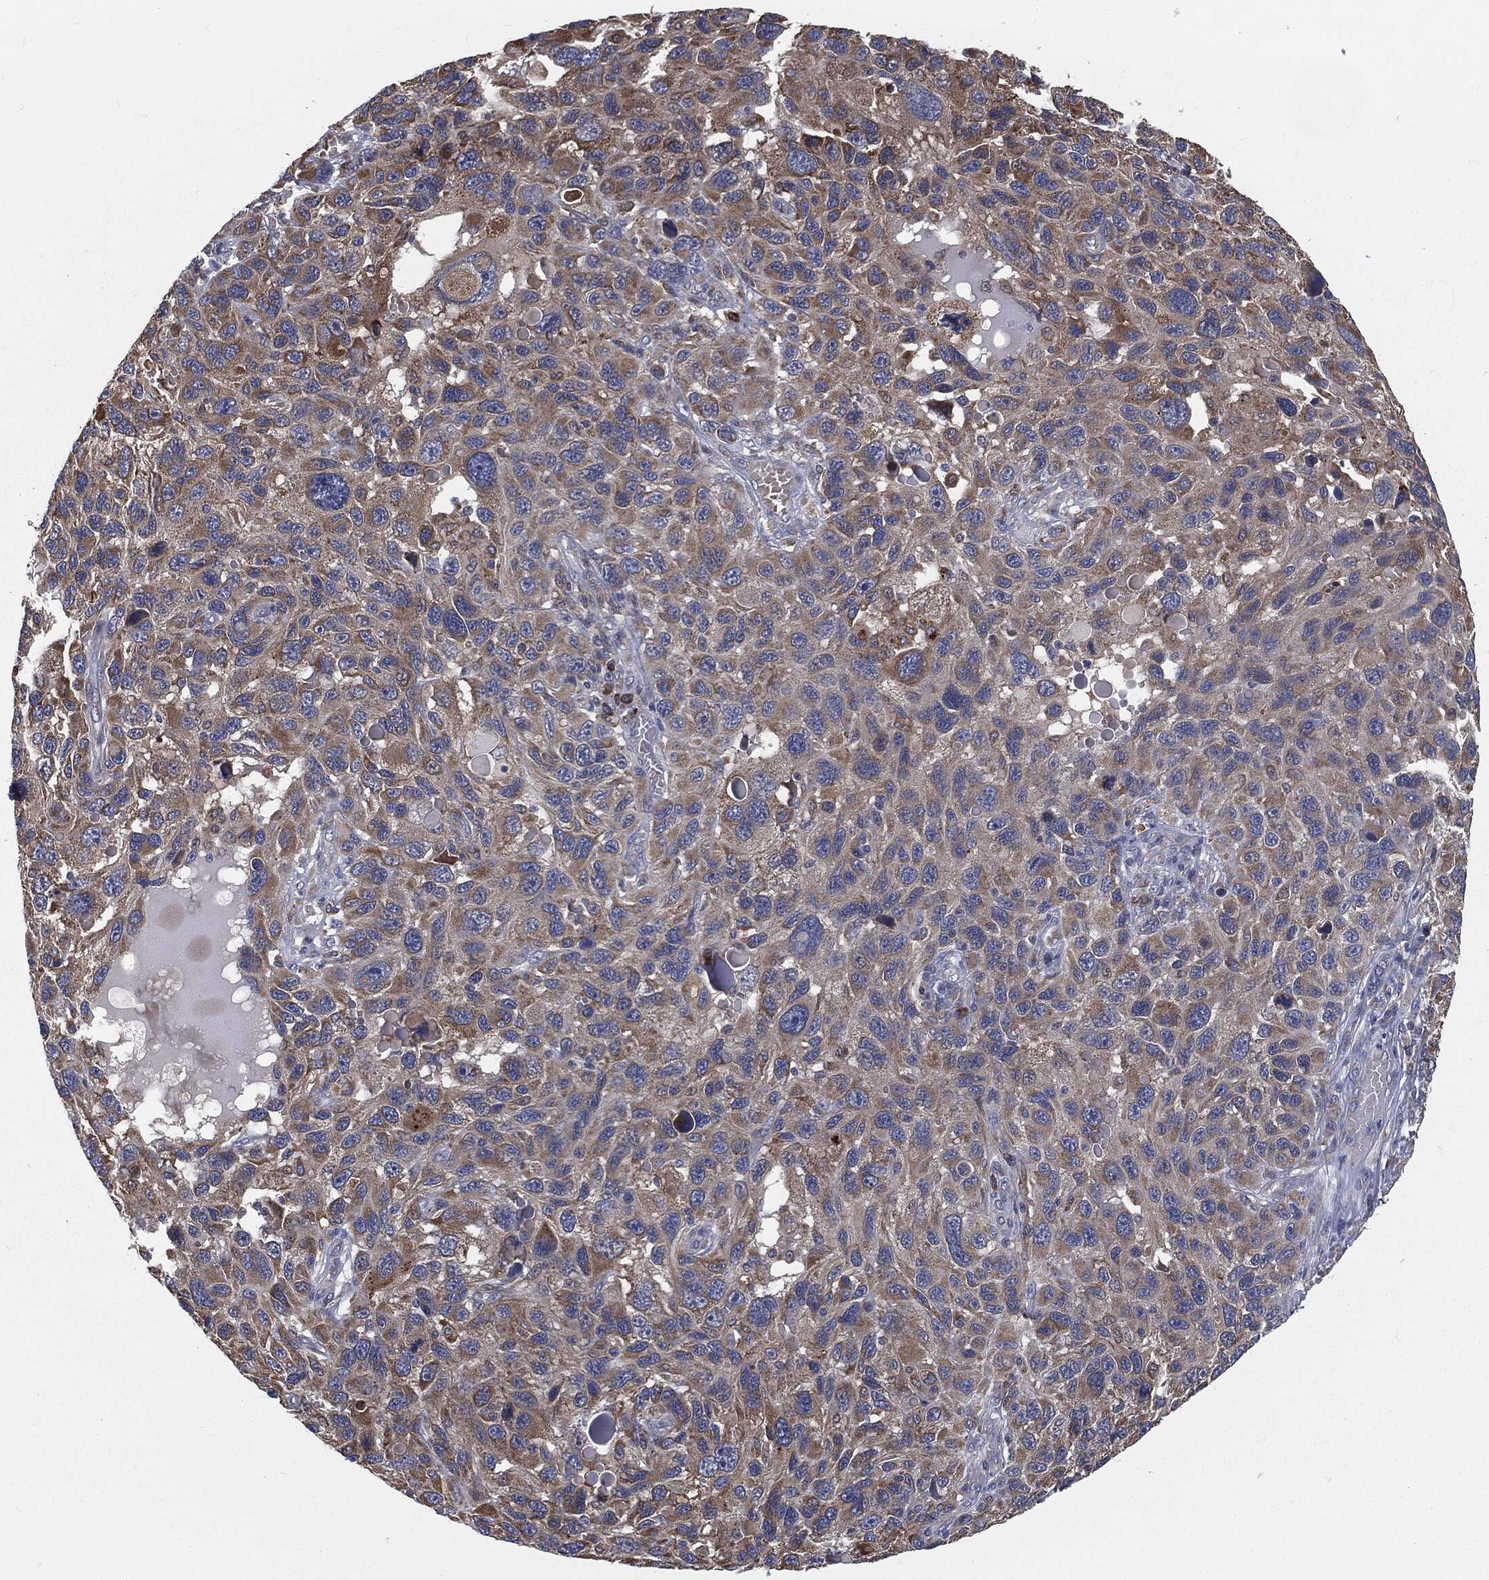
{"staining": {"intensity": "moderate", "quantity": "25%-75%", "location": "cytoplasmic/membranous"}, "tissue": "melanoma", "cell_type": "Tumor cells", "image_type": "cancer", "snomed": [{"axis": "morphology", "description": "Malignant melanoma, NOS"}, {"axis": "topography", "description": "Skin"}], "caption": "Malignant melanoma was stained to show a protein in brown. There is medium levels of moderate cytoplasmic/membranous positivity in approximately 25%-75% of tumor cells. (DAB (3,3'-diaminobenzidine) IHC, brown staining for protein, blue staining for nuclei).", "gene": "PRDX4", "patient": {"sex": "male", "age": 53}}